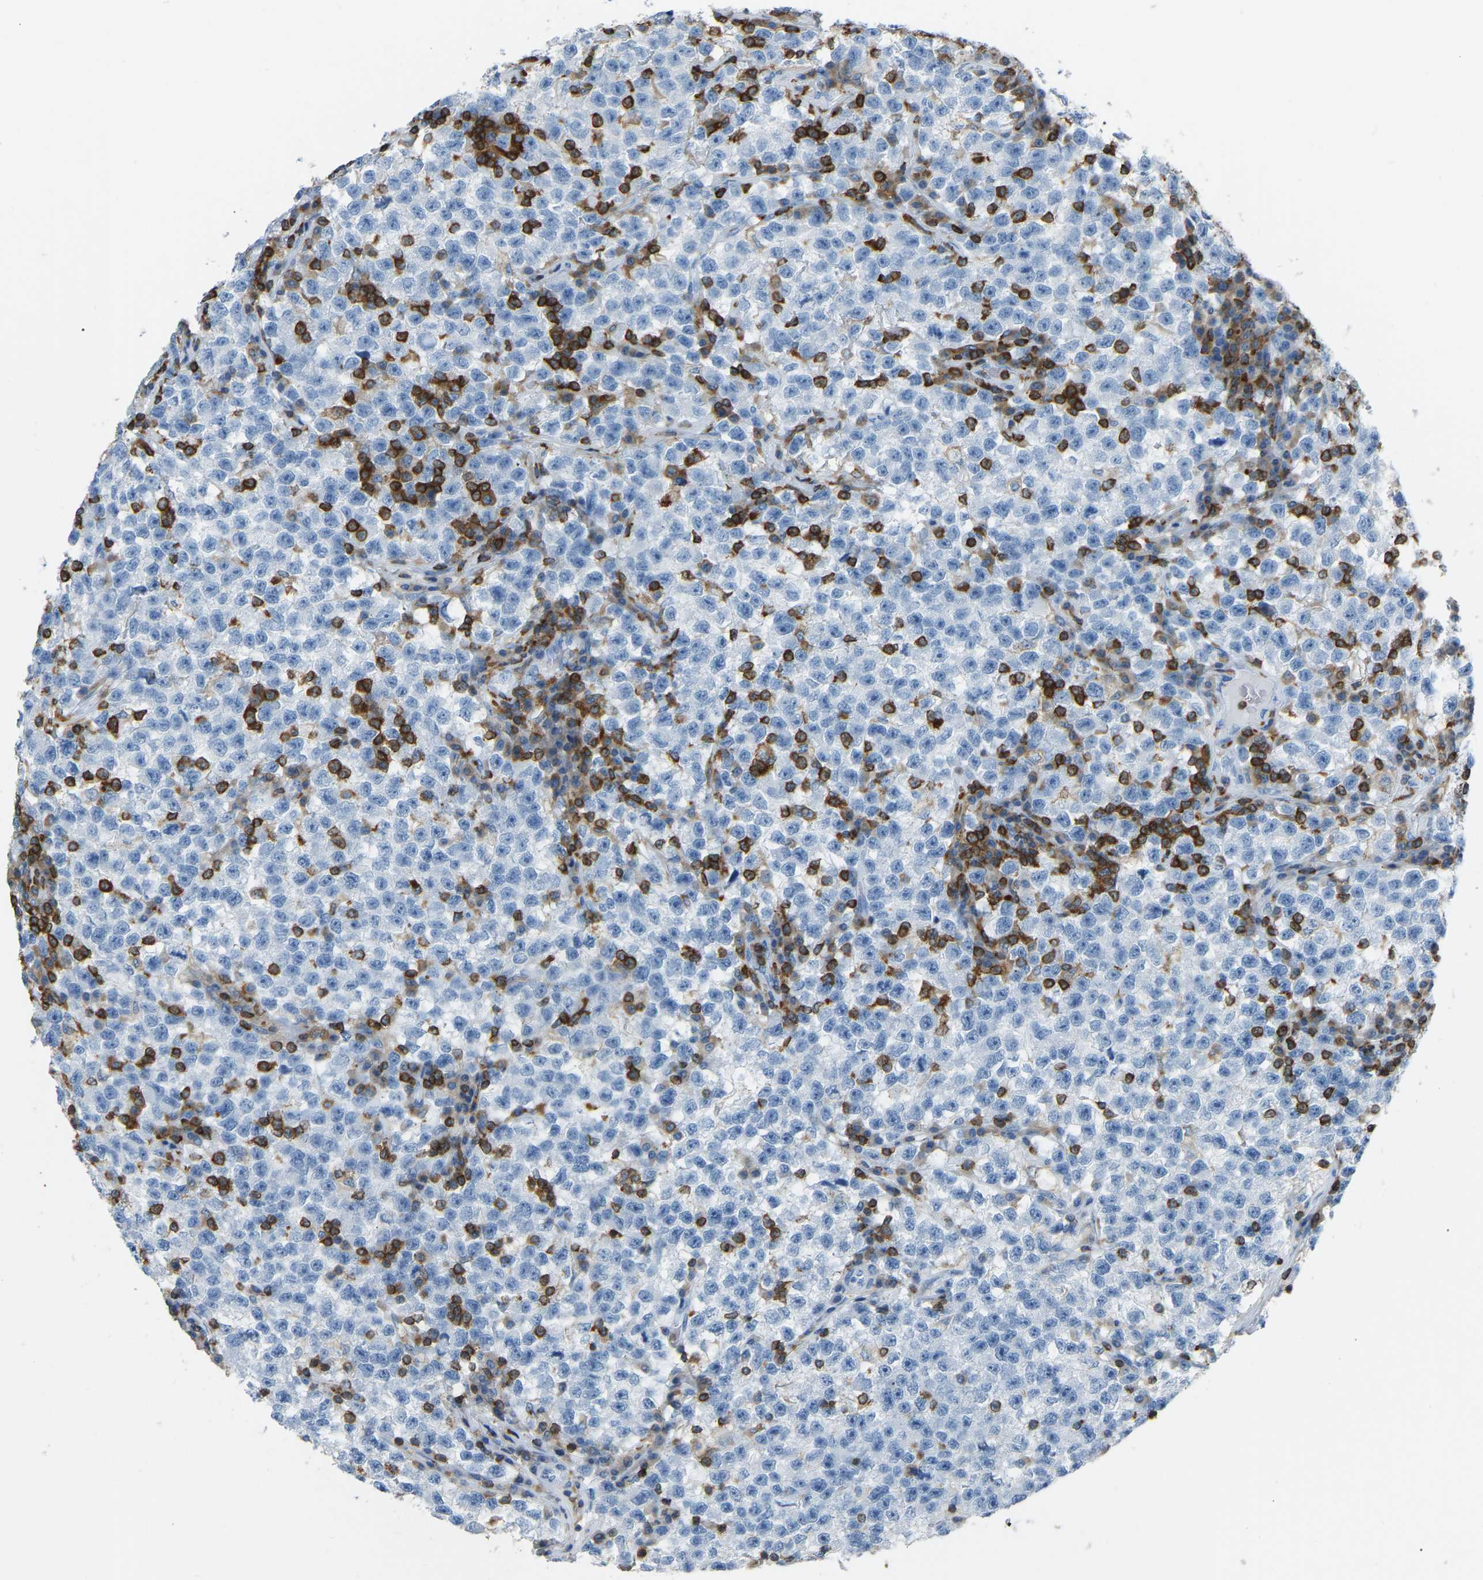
{"staining": {"intensity": "negative", "quantity": "none", "location": "none"}, "tissue": "testis cancer", "cell_type": "Tumor cells", "image_type": "cancer", "snomed": [{"axis": "morphology", "description": "Seminoma, NOS"}, {"axis": "topography", "description": "Testis"}], "caption": "This is an immunohistochemistry (IHC) histopathology image of human seminoma (testis). There is no expression in tumor cells.", "gene": "ARHGAP45", "patient": {"sex": "male", "age": 22}}